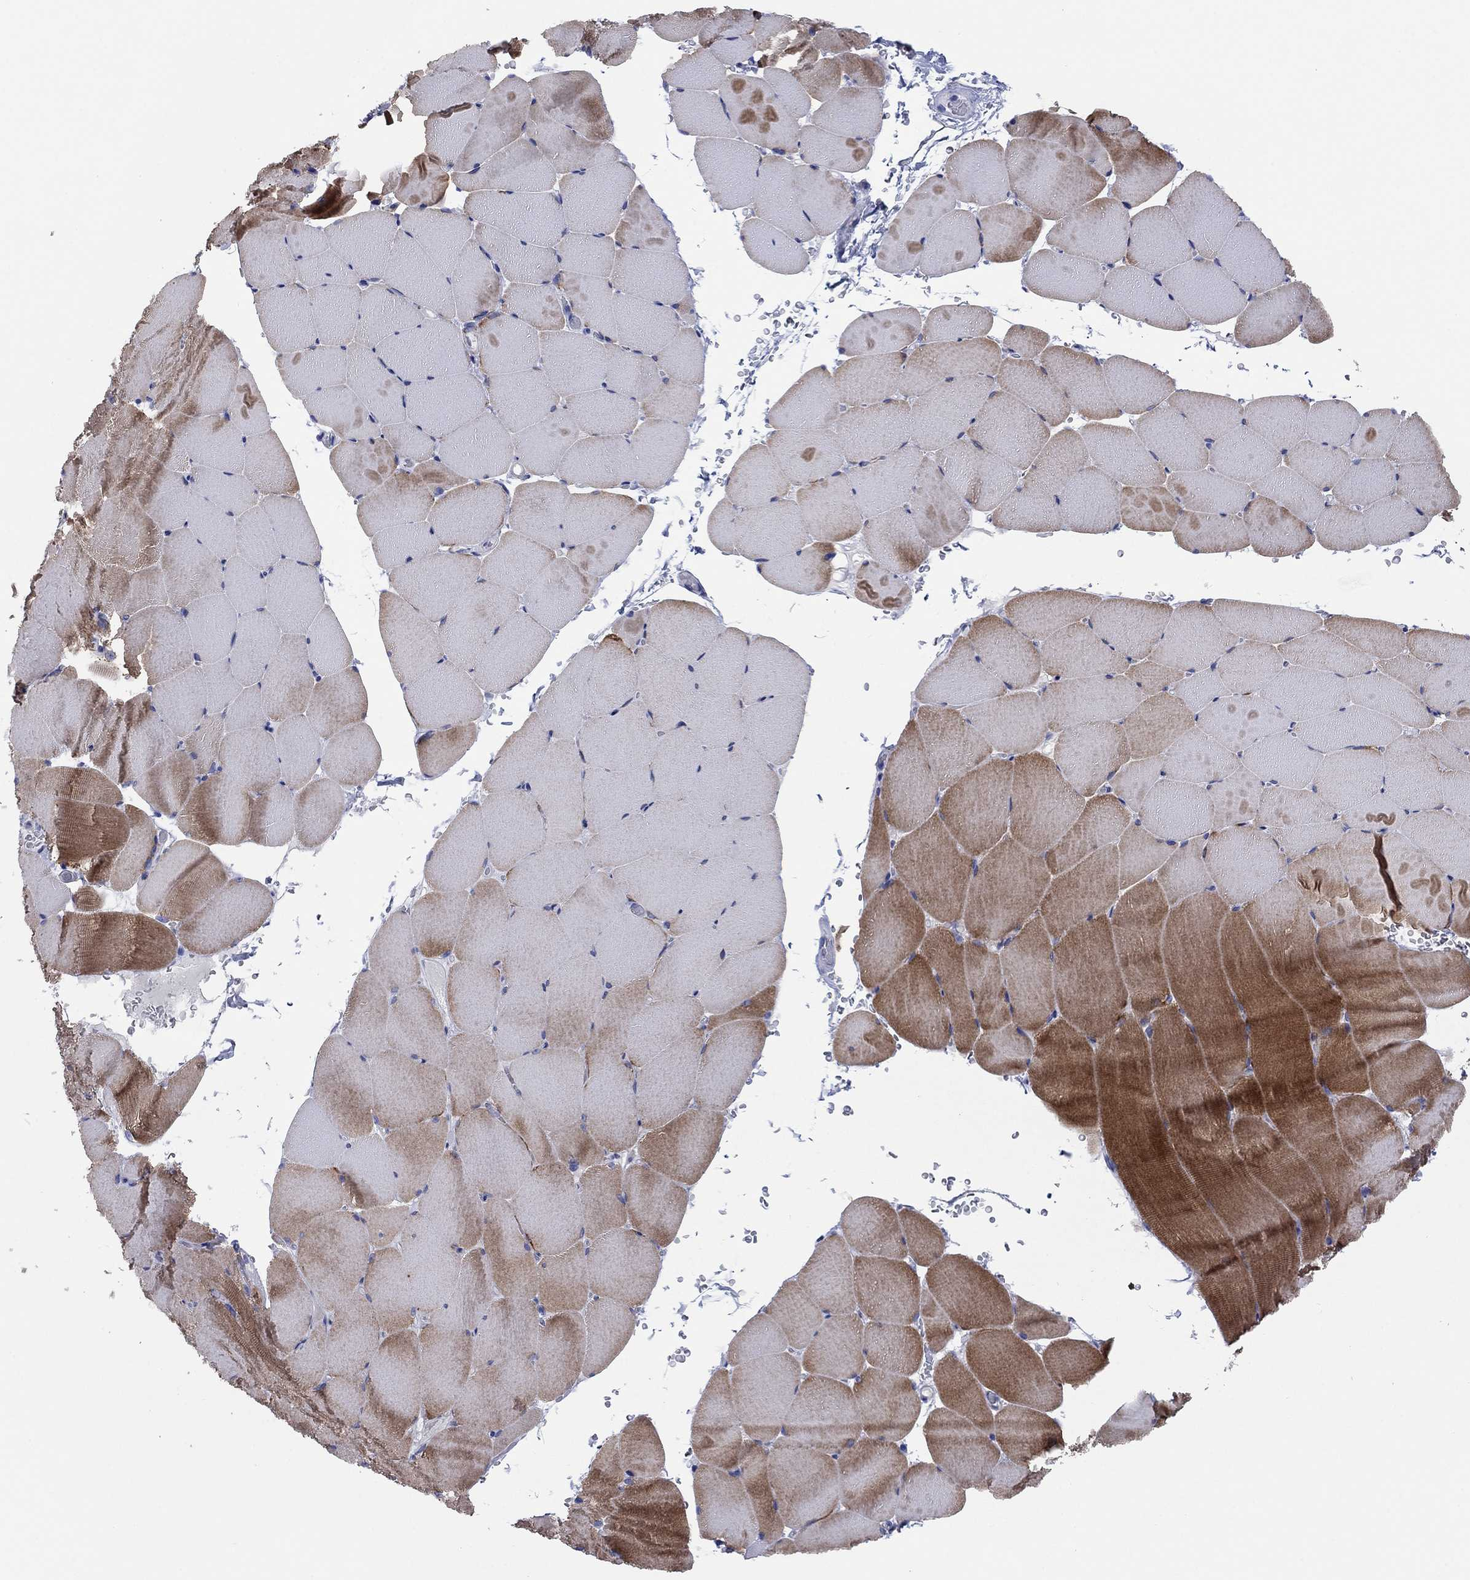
{"staining": {"intensity": "moderate", "quantity": "25%-75%", "location": "cytoplasmic/membranous"}, "tissue": "skeletal muscle", "cell_type": "Myocytes", "image_type": "normal", "snomed": [{"axis": "morphology", "description": "Normal tissue, NOS"}, {"axis": "topography", "description": "Skeletal muscle"}], "caption": "This micrograph exhibits immunohistochemistry staining of normal skeletal muscle, with medium moderate cytoplasmic/membranous expression in approximately 25%-75% of myocytes.", "gene": "MGST3", "patient": {"sex": "female", "age": 37}}